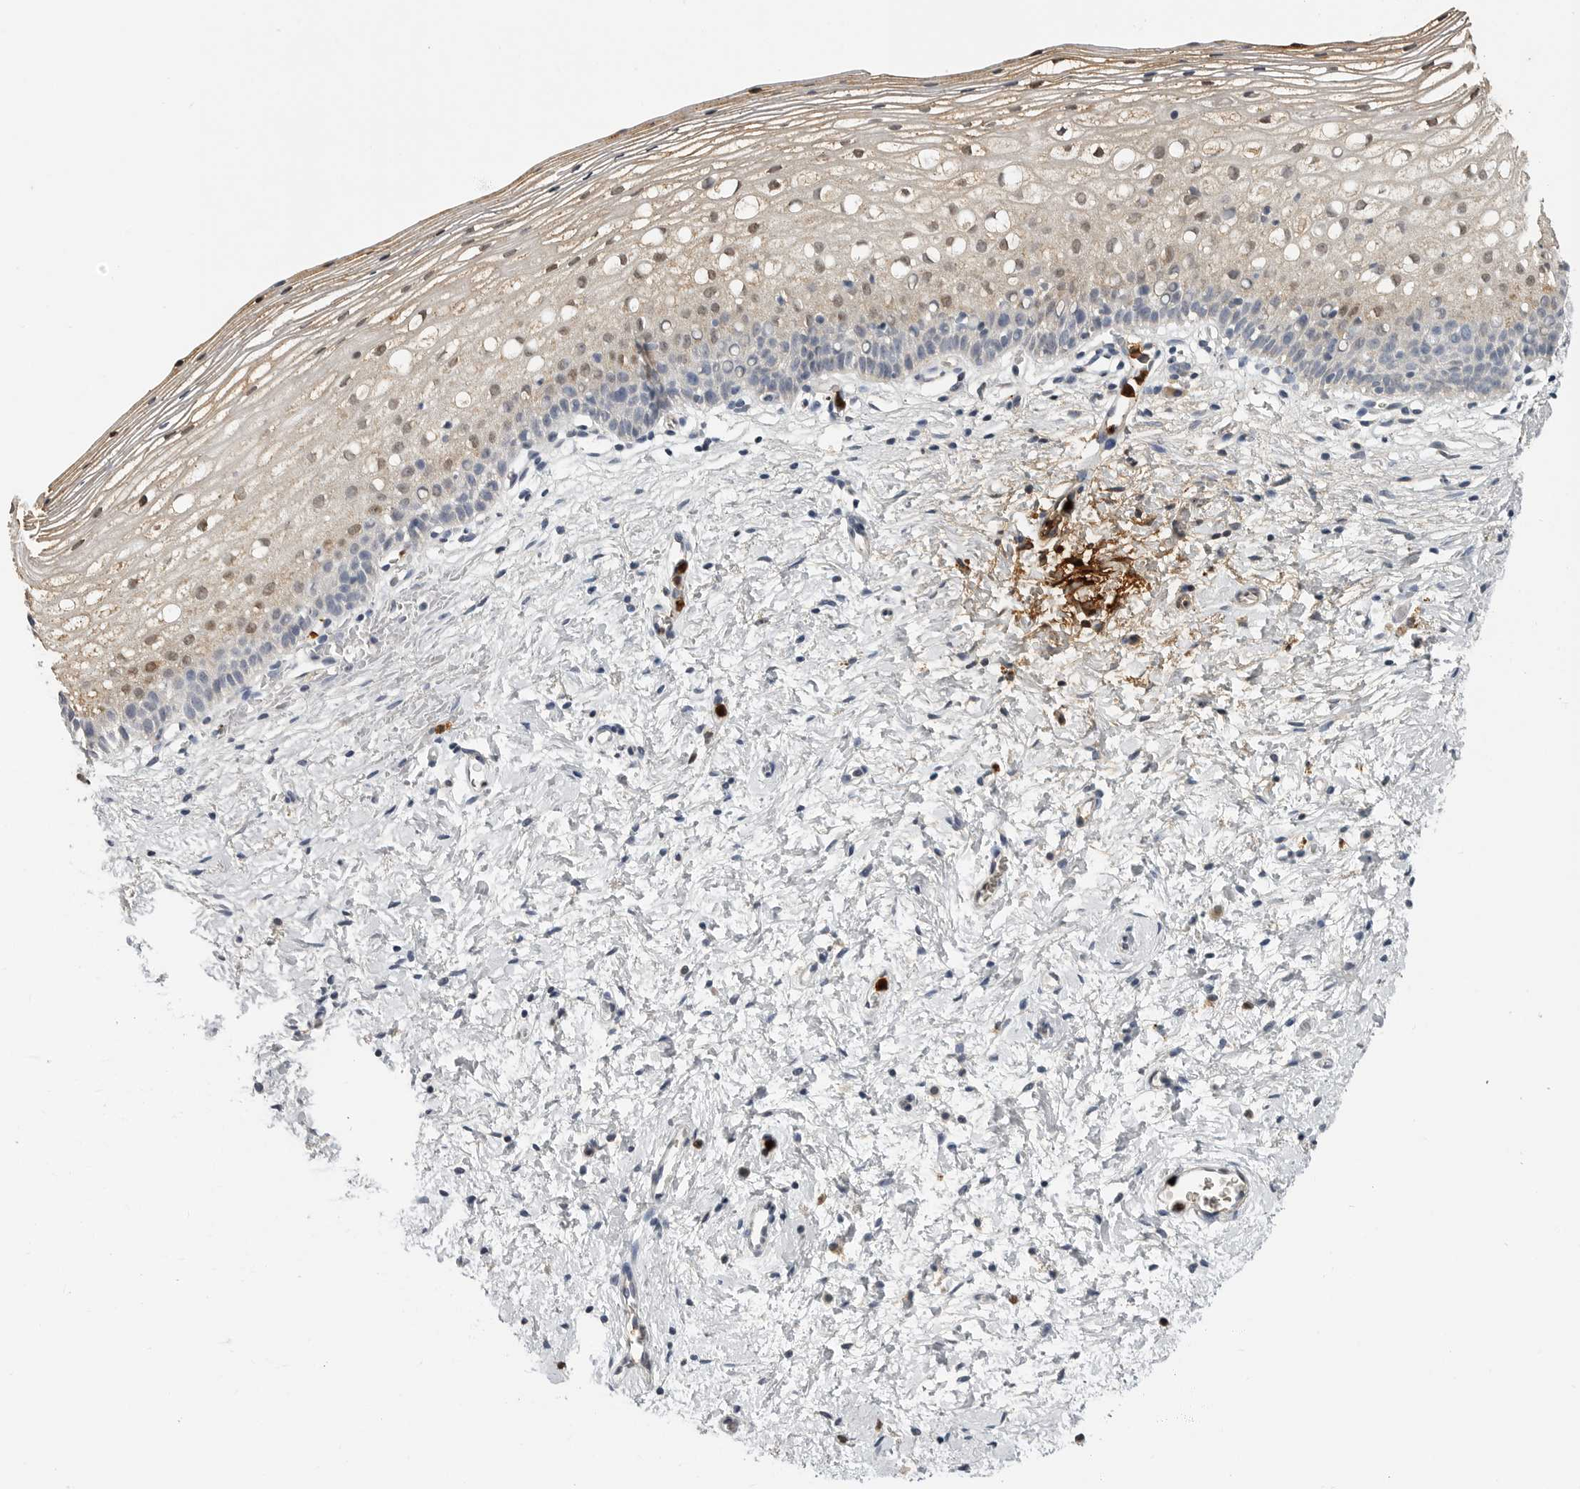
{"staining": {"intensity": "weak", "quantity": "25%-75%", "location": "cytoplasmic/membranous,nuclear"}, "tissue": "cervix", "cell_type": "Squamous epithelial cells", "image_type": "normal", "snomed": [{"axis": "morphology", "description": "Normal tissue, NOS"}, {"axis": "topography", "description": "Cervix"}], "caption": "Immunohistochemical staining of normal human cervix exhibits 25%-75% levels of weak cytoplasmic/membranous,nuclear protein positivity in about 25%-75% of squamous epithelial cells.", "gene": "LTBR", "patient": {"sex": "female", "age": 72}}